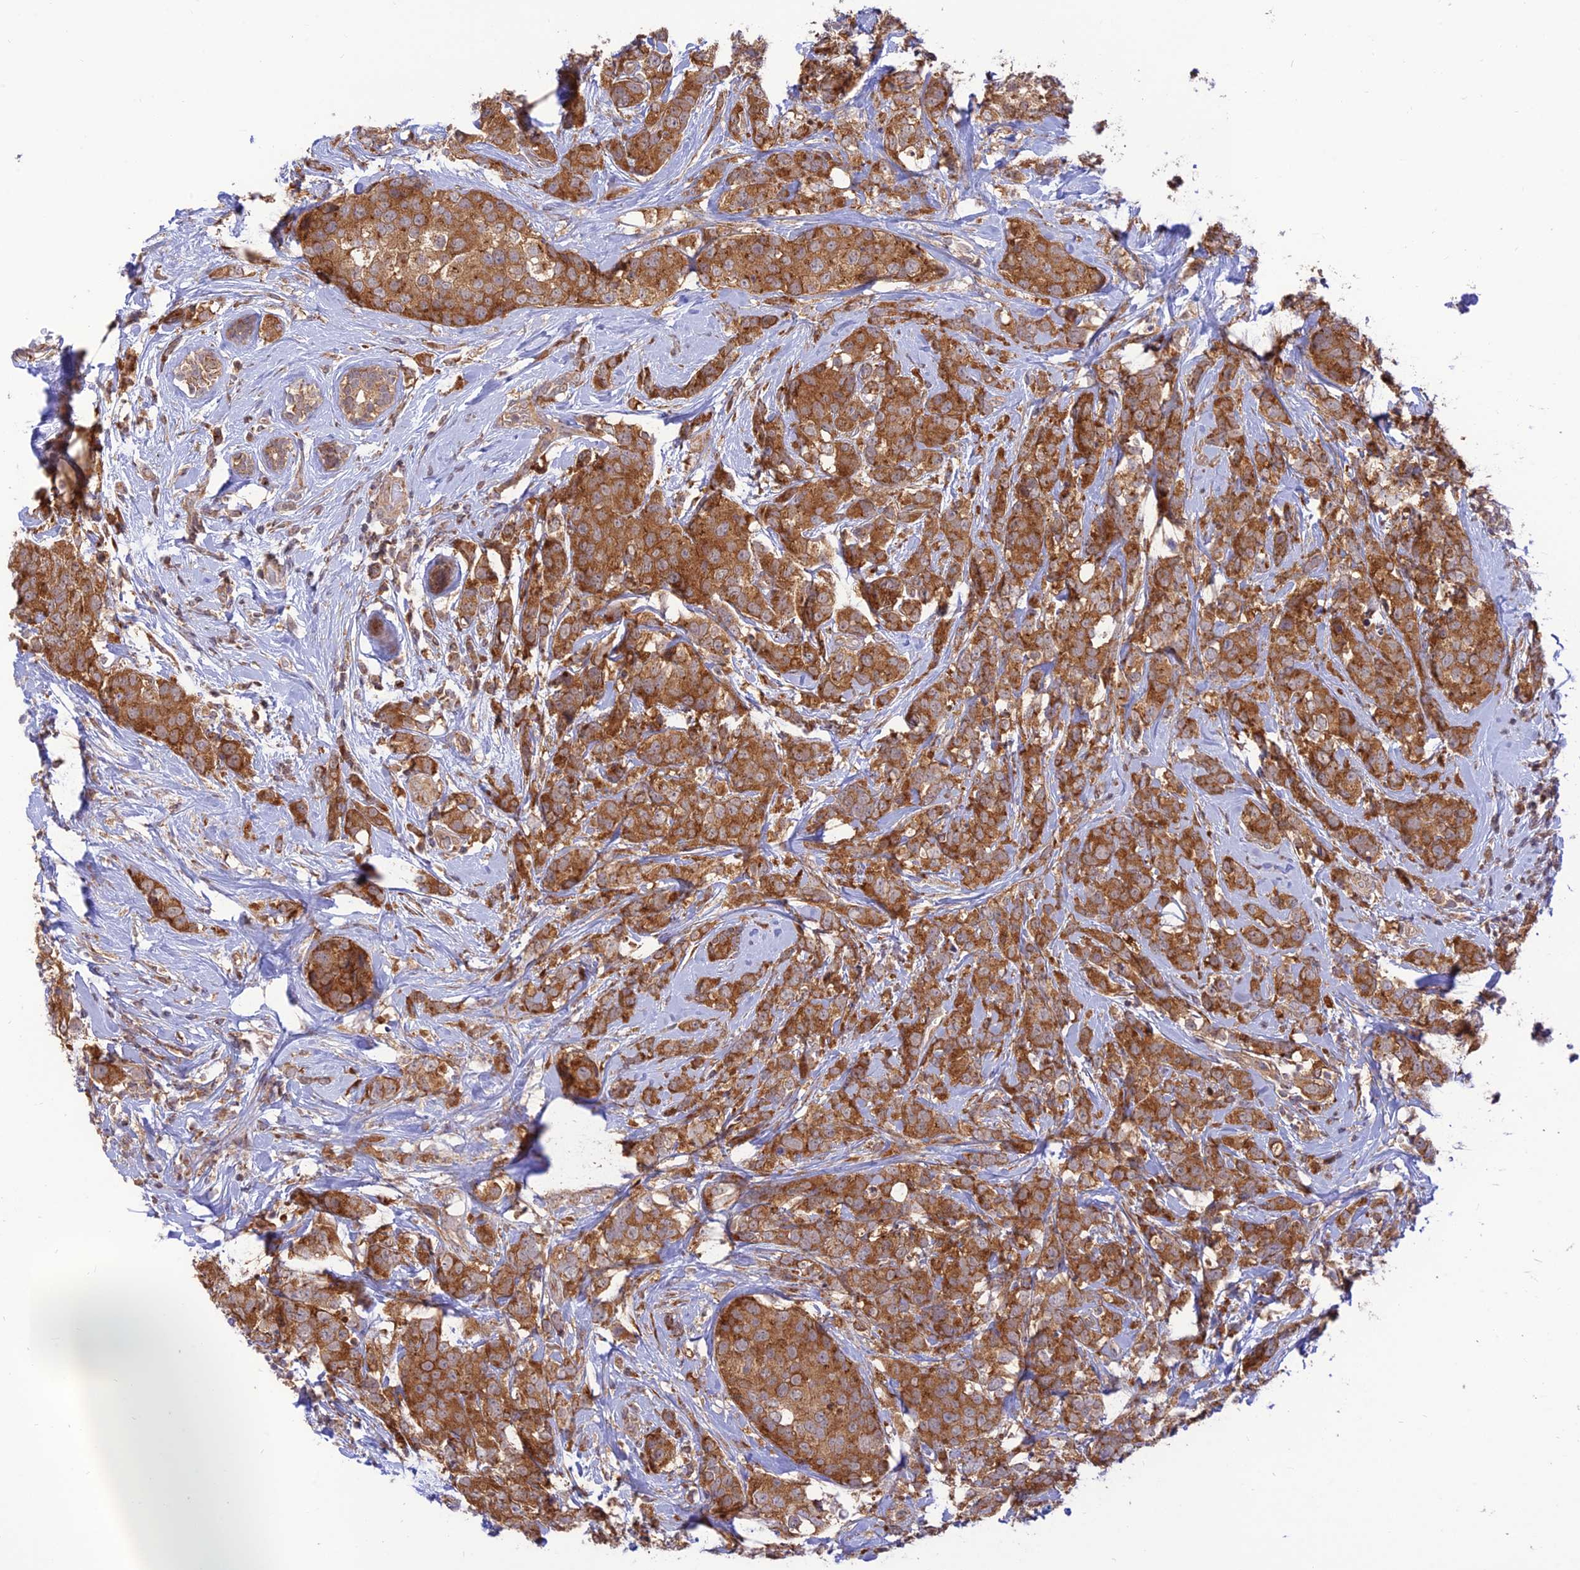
{"staining": {"intensity": "moderate", "quantity": ">75%", "location": "cytoplasmic/membranous"}, "tissue": "breast cancer", "cell_type": "Tumor cells", "image_type": "cancer", "snomed": [{"axis": "morphology", "description": "Lobular carcinoma"}, {"axis": "topography", "description": "Breast"}], "caption": "This micrograph reveals breast cancer (lobular carcinoma) stained with immunohistochemistry (IHC) to label a protein in brown. The cytoplasmic/membranous of tumor cells show moderate positivity for the protein. Nuclei are counter-stained blue.", "gene": "GOLGA3", "patient": {"sex": "female", "age": 59}}